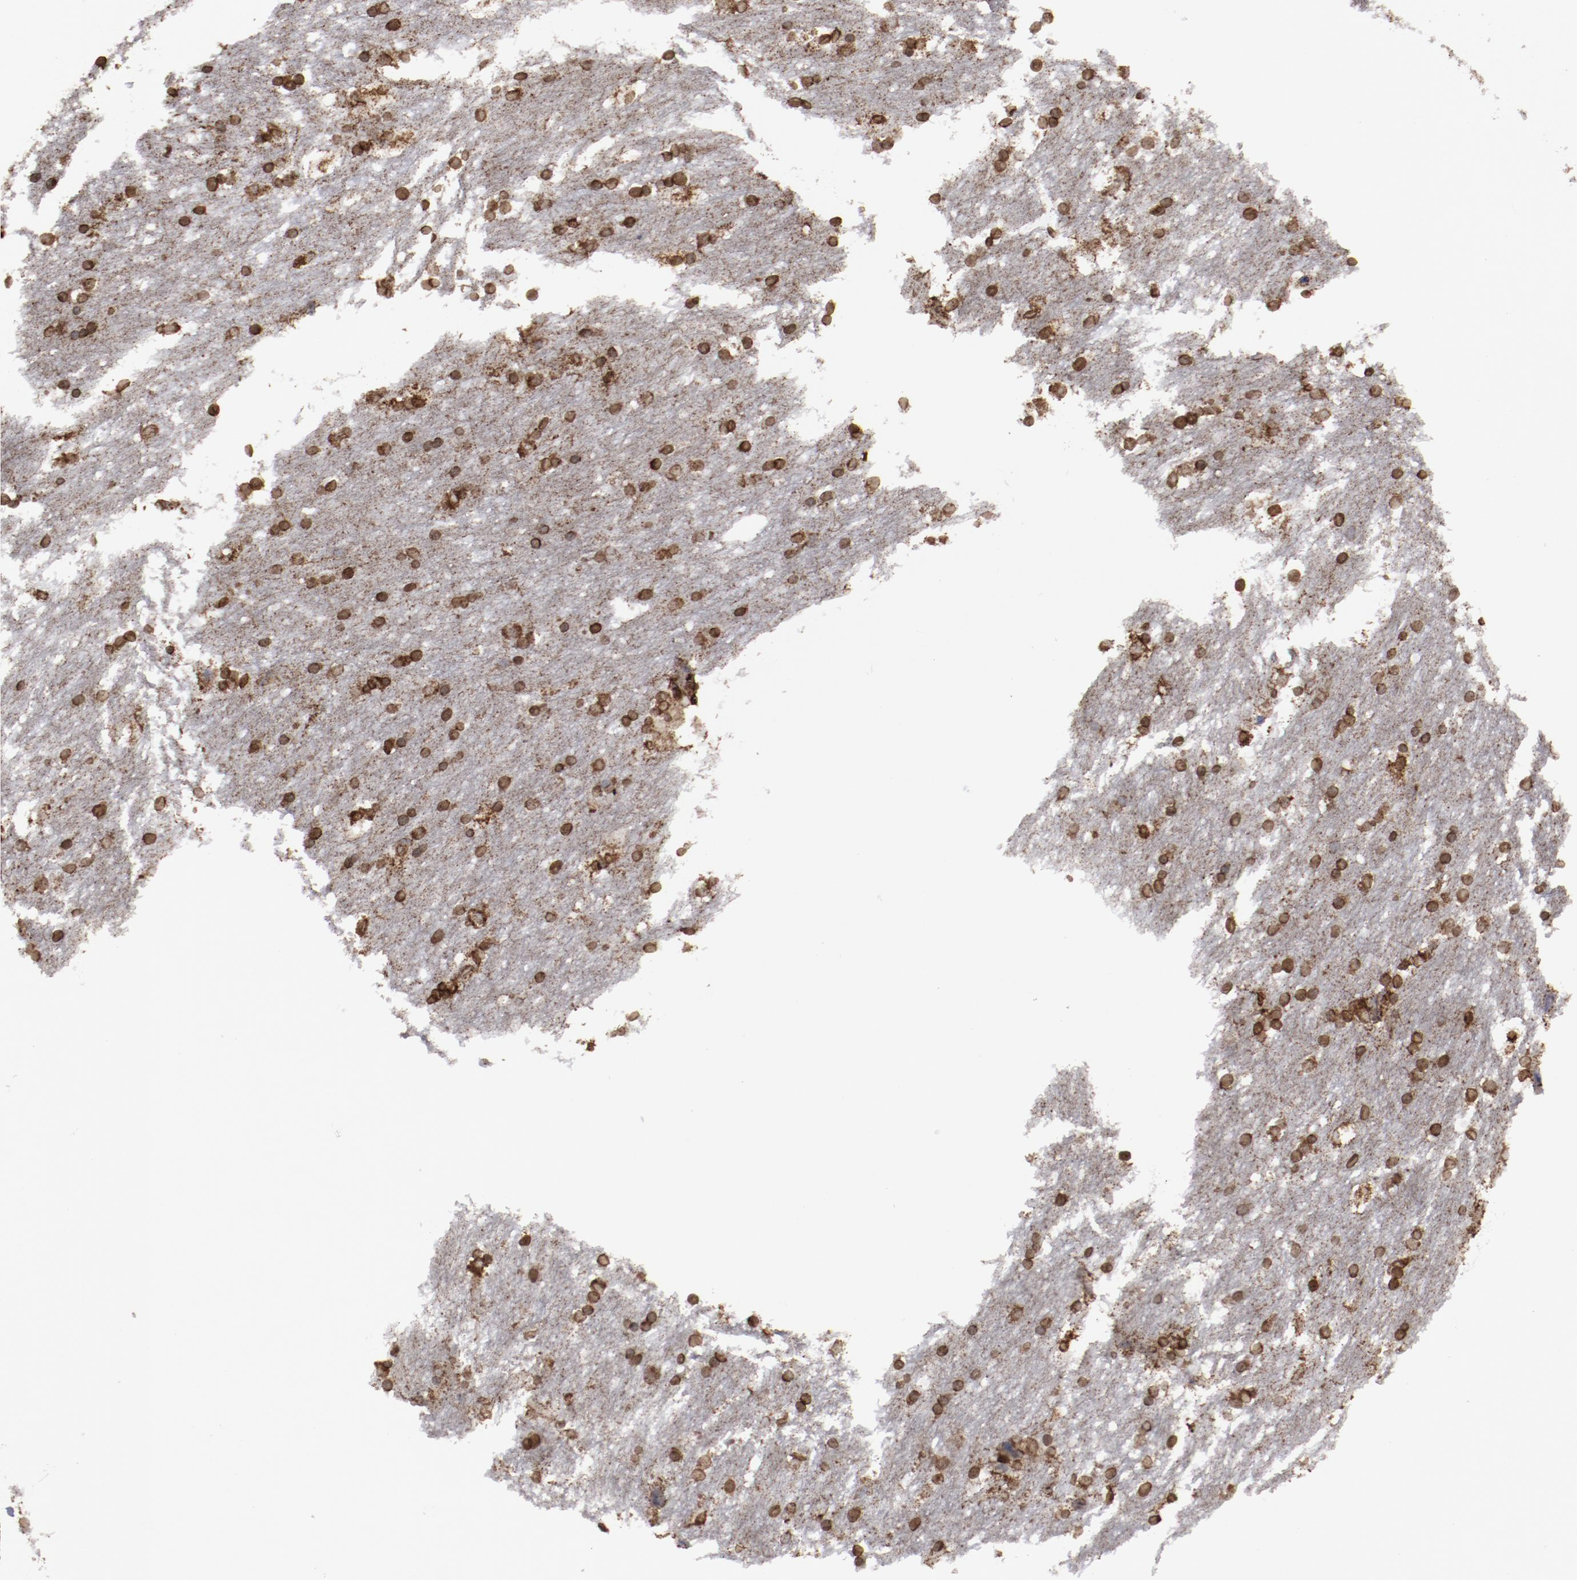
{"staining": {"intensity": "strong", "quantity": ">75%", "location": "cytoplasmic/membranous,nuclear"}, "tissue": "caudate", "cell_type": "Glial cells", "image_type": "normal", "snomed": [{"axis": "morphology", "description": "Normal tissue, NOS"}, {"axis": "topography", "description": "Lateral ventricle wall"}], "caption": "Glial cells display high levels of strong cytoplasmic/membranous,nuclear positivity in approximately >75% of cells in normal caudate. (brown staining indicates protein expression, while blue staining denotes nuclei).", "gene": "ERLIN2", "patient": {"sex": "female", "age": 19}}